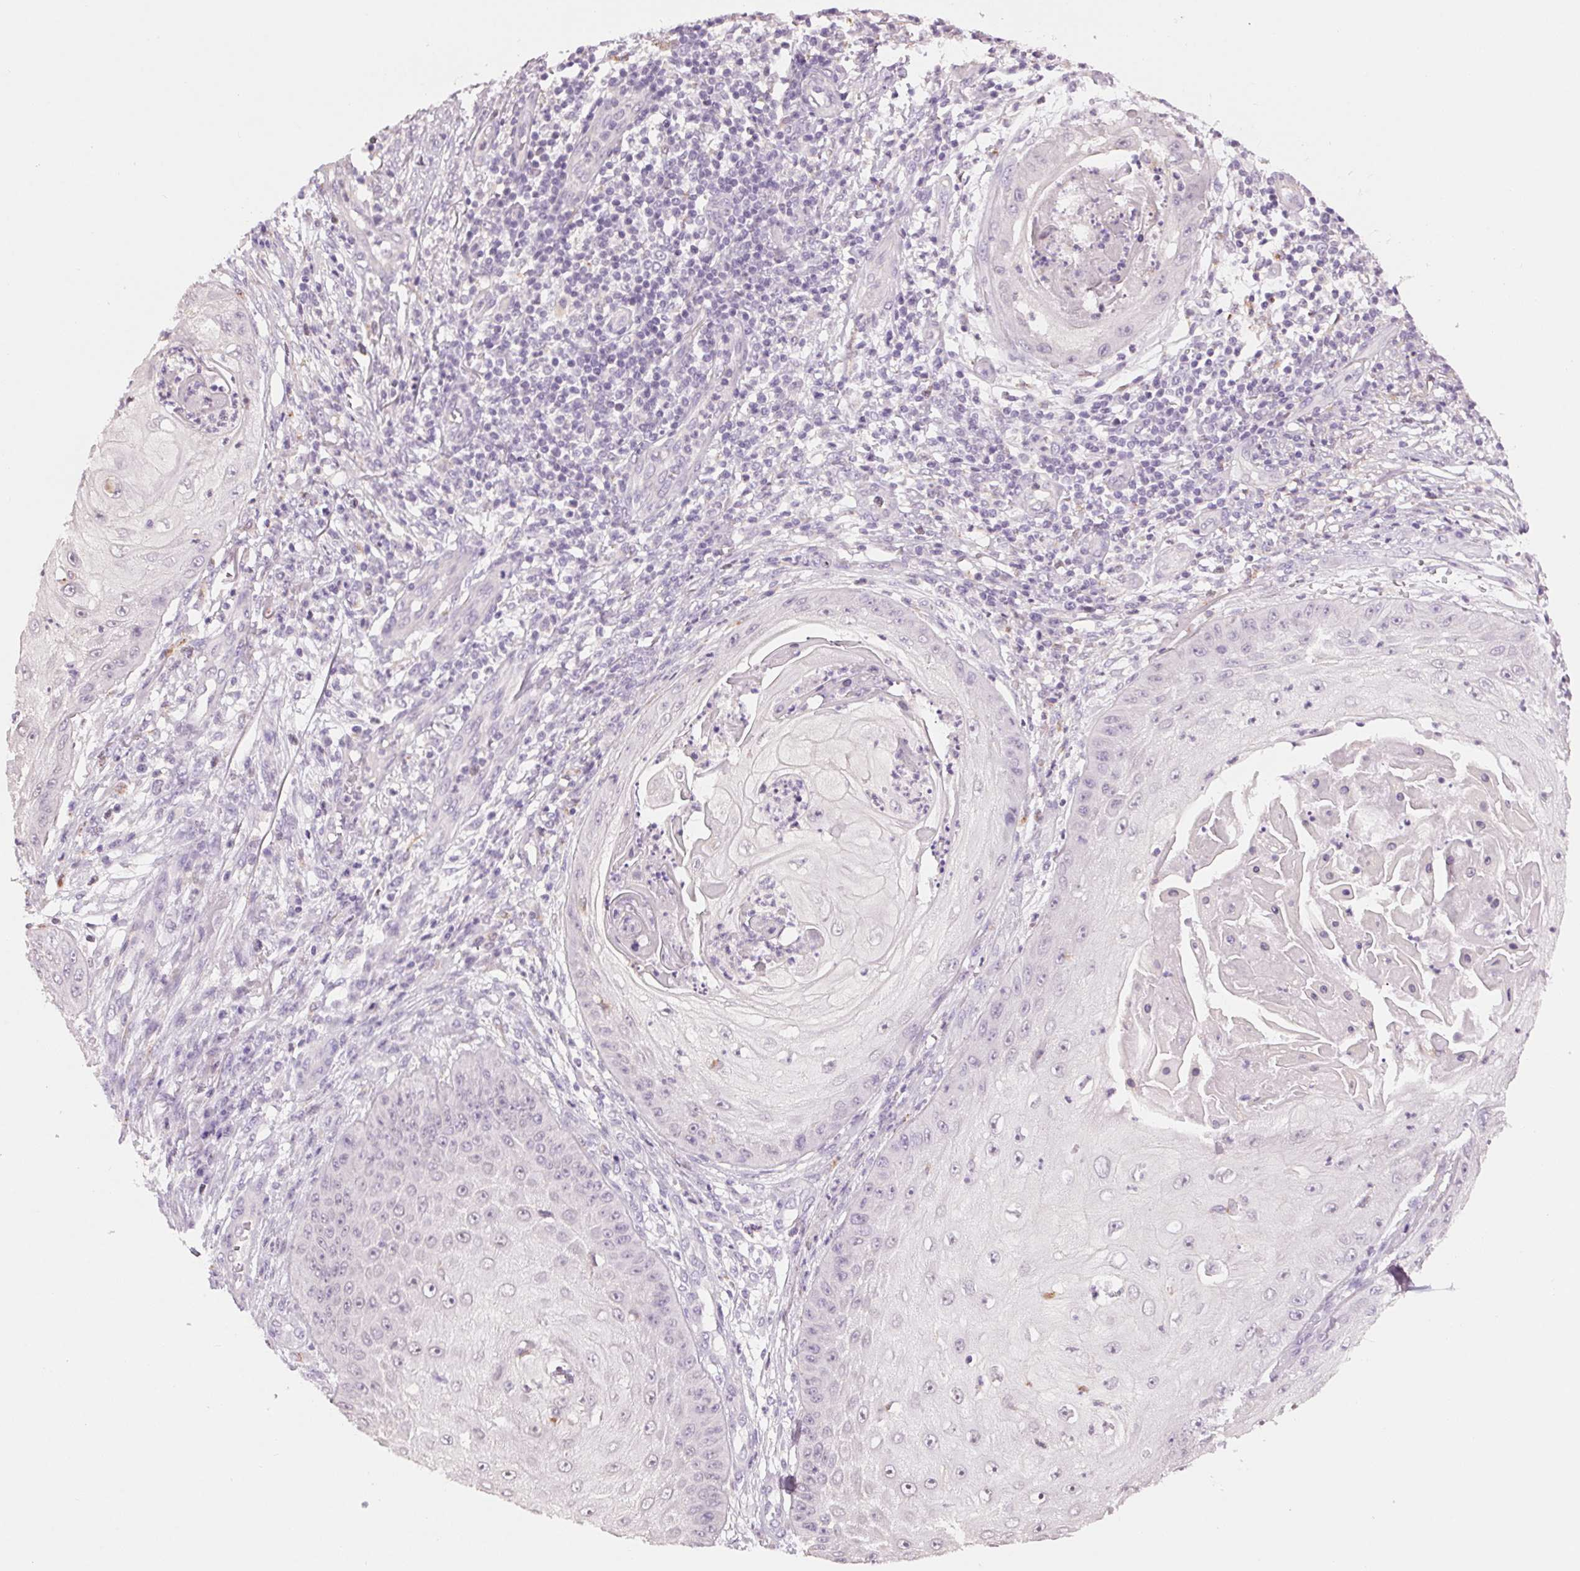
{"staining": {"intensity": "negative", "quantity": "none", "location": "none"}, "tissue": "skin cancer", "cell_type": "Tumor cells", "image_type": "cancer", "snomed": [{"axis": "morphology", "description": "Squamous cell carcinoma, NOS"}, {"axis": "topography", "description": "Skin"}], "caption": "Immunohistochemical staining of human squamous cell carcinoma (skin) demonstrates no significant staining in tumor cells.", "gene": "MPO", "patient": {"sex": "male", "age": 70}}